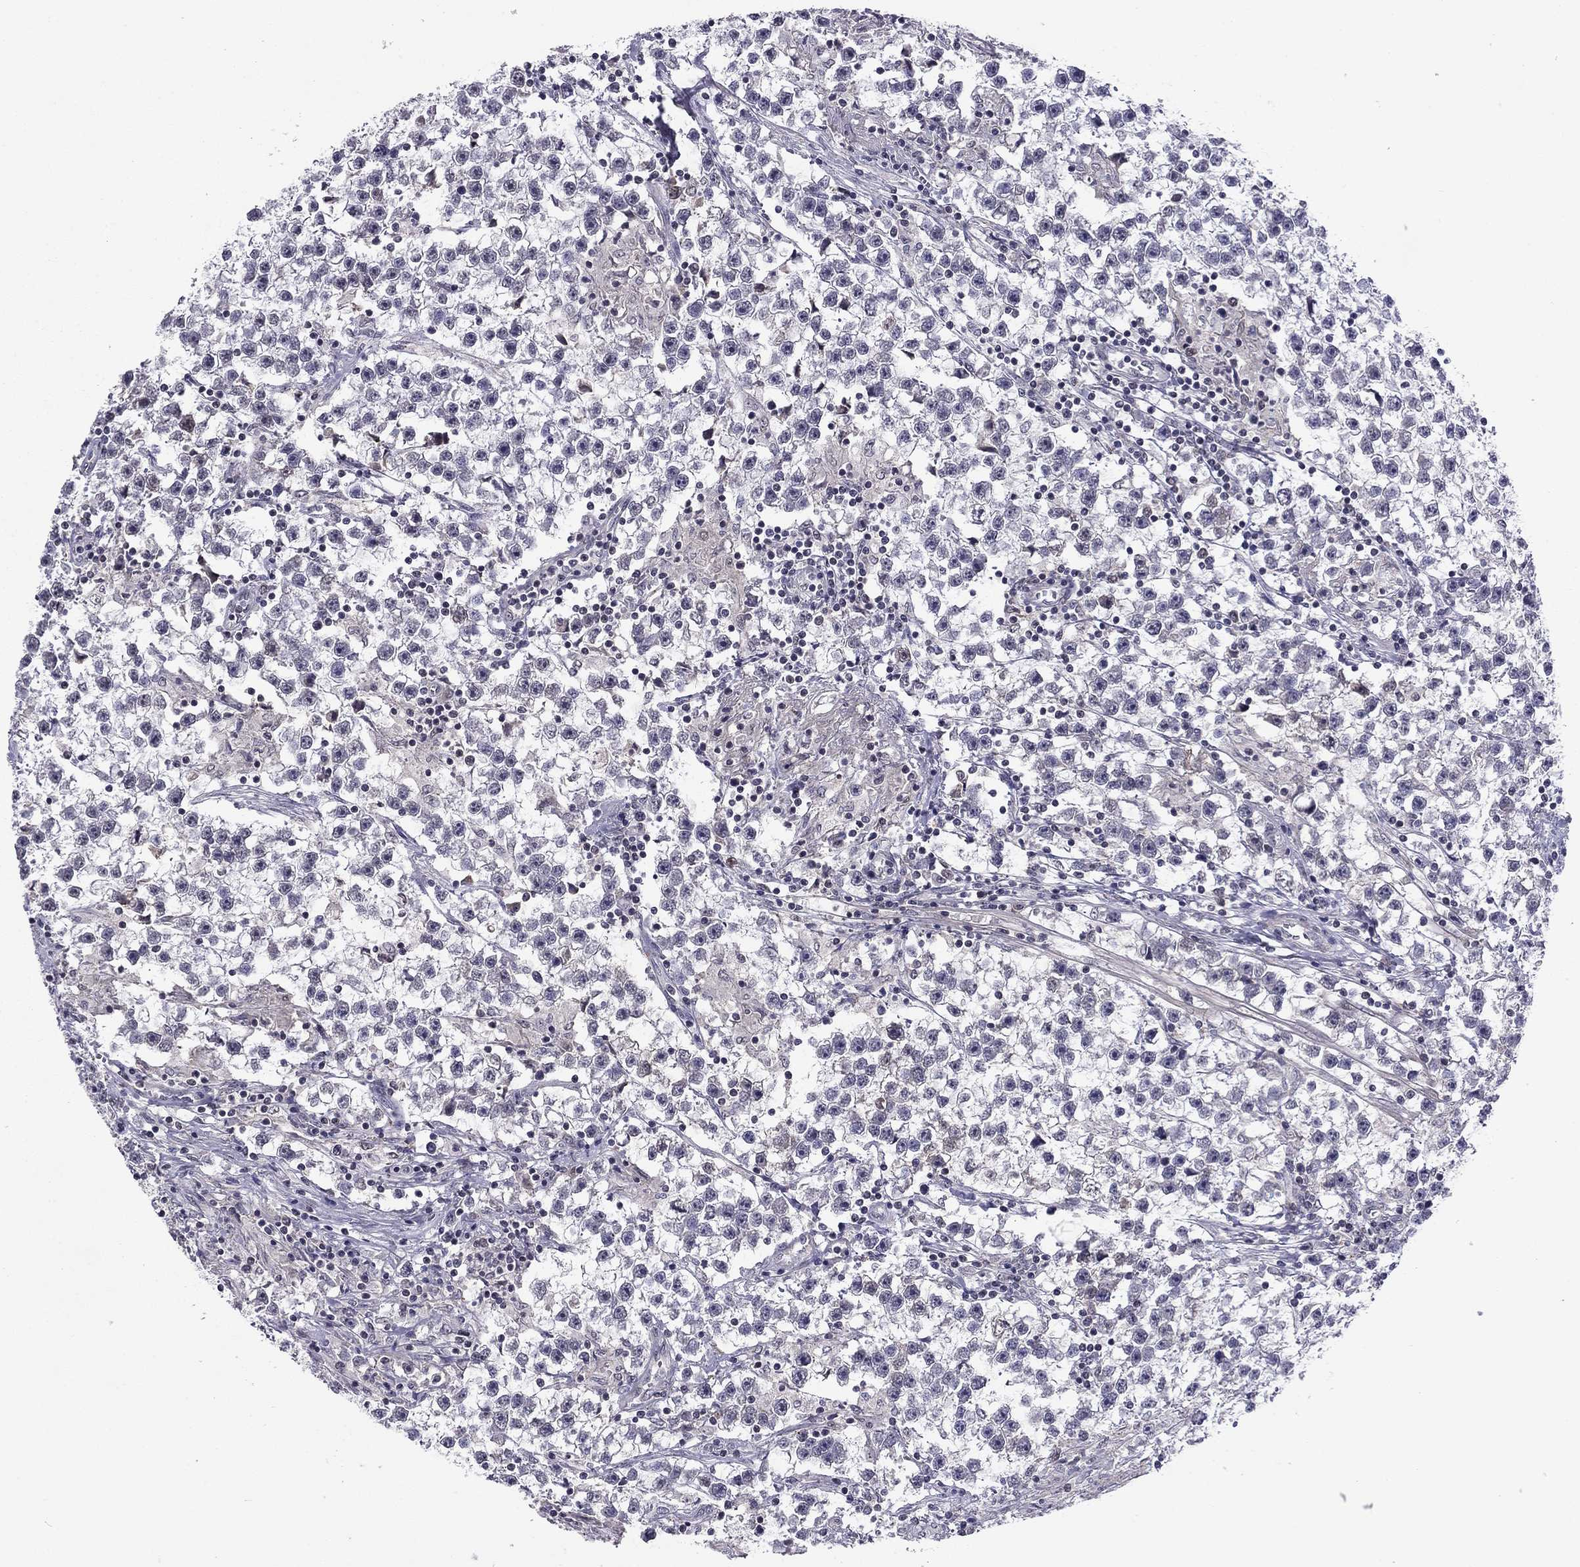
{"staining": {"intensity": "negative", "quantity": "none", "location": "none"}, "tissue": "testis cancer", "cell_type": "Tumor cells", "image_type": "cancer", "snomed": [{"axis": "morphology", "description": "Seminoma, NOS"}, {"axis": "topography", "description": "Testis"}], "caption": "This is a photomicrograph of immunohistochemistry (IHC) staining of testis cancer, which shows no positivity in tumor cells. (DAB immunohistochemistry (IHC) with hematoxylin counter stain).", "gene": "HCN1", "patient": {"sex": "male", "age": 59}}